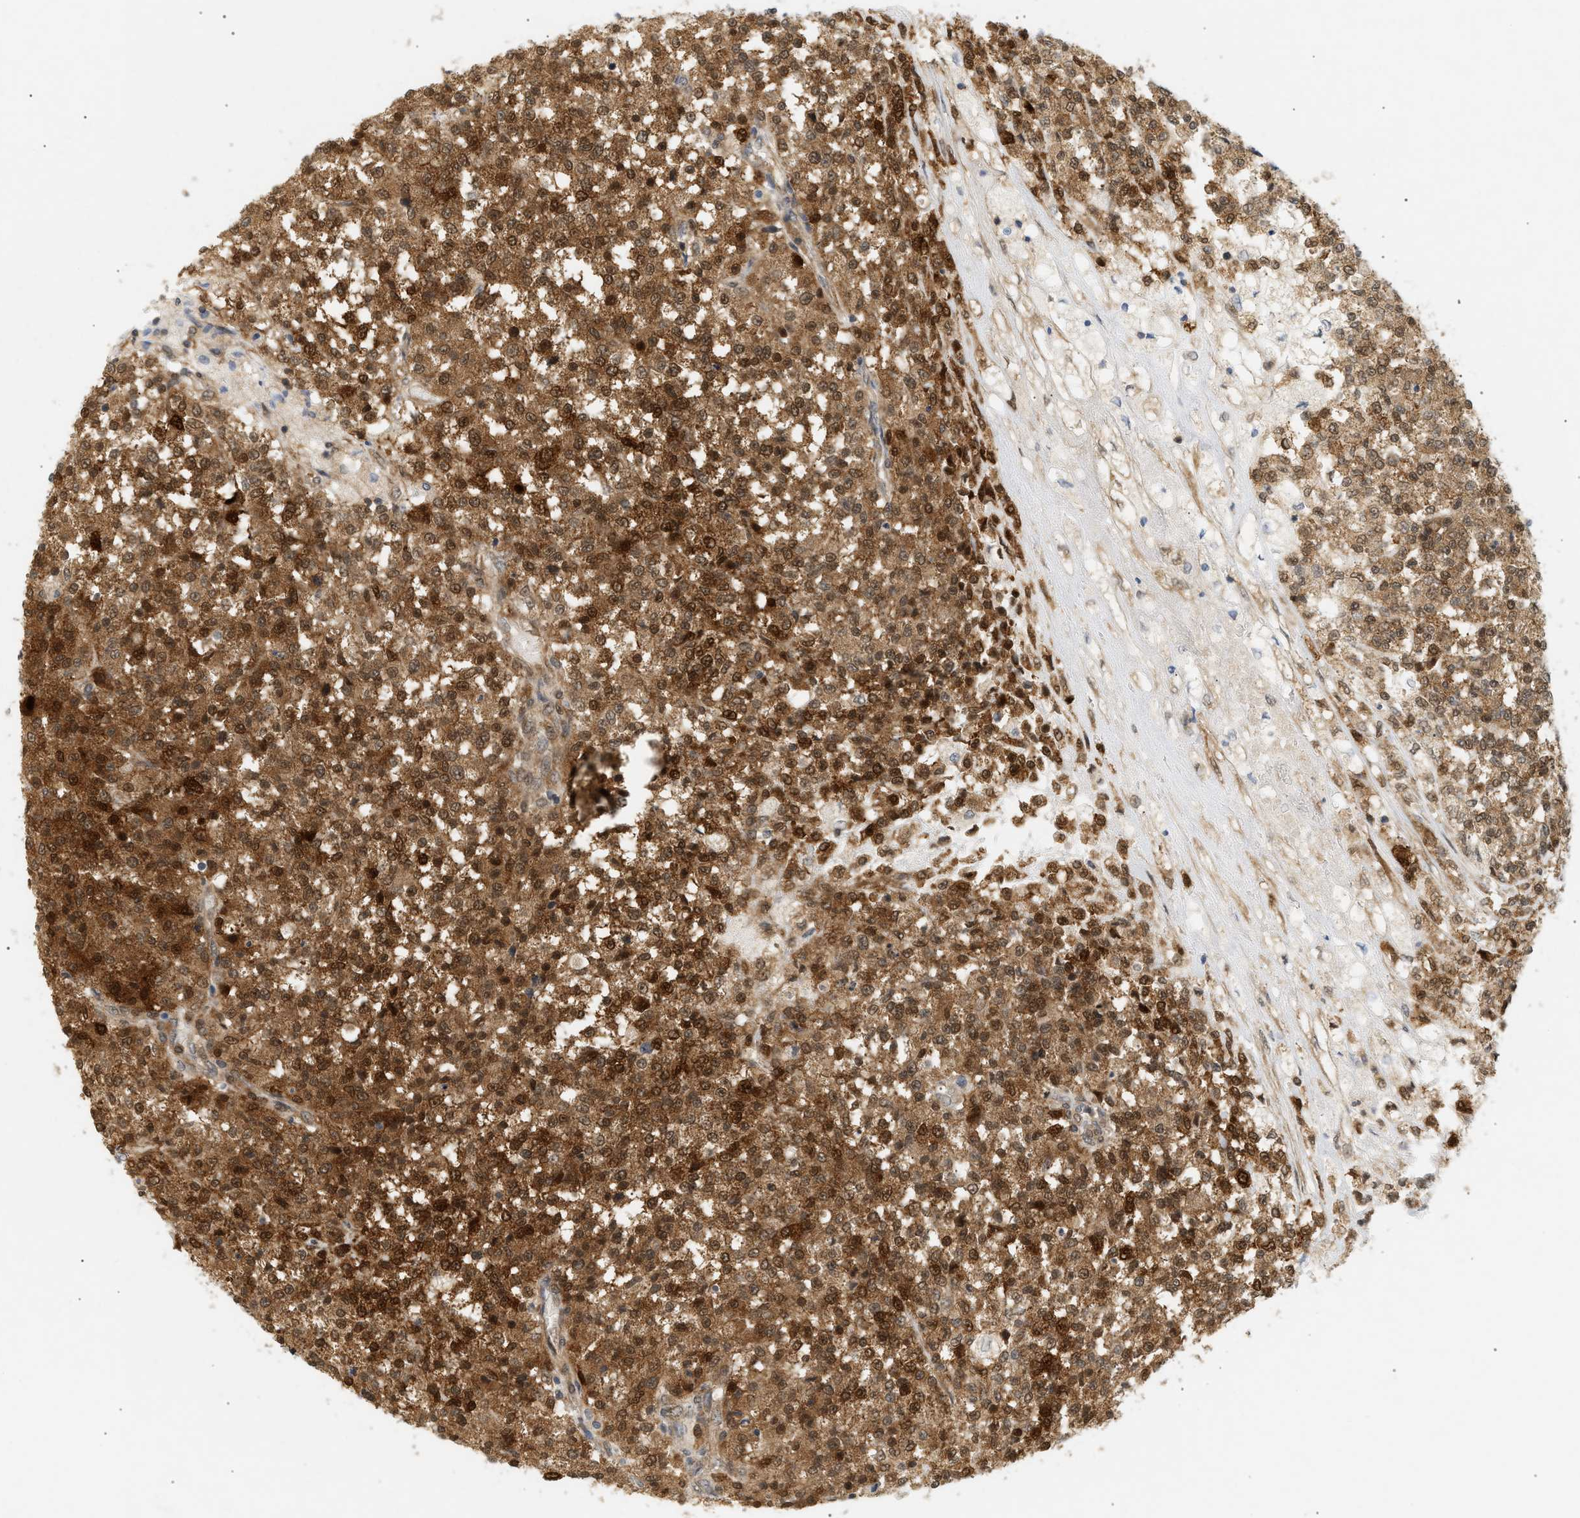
{"staining": {"intensity": "strong", "quantity": ">75%", "location": "cytoplasmic/membranous,nuclear"}, "tissue": "testis cancer", "cell_type": "Tumor cells", "image_type": "cancer", "snomed": [{"axis": "morphology", "description": "Seminoma, NOS"}, {"axis": "topography", "description": "Testis"}], "caption": "Immunohistochemistry (IHC) (DAB) staining of testis cancer shows strong cytoplasmic/membranous and nuclear protein positivity in approximately >75% of tumor cells.", "gene": "SHC1", "patient": {"sex": "male", "age": 59}}